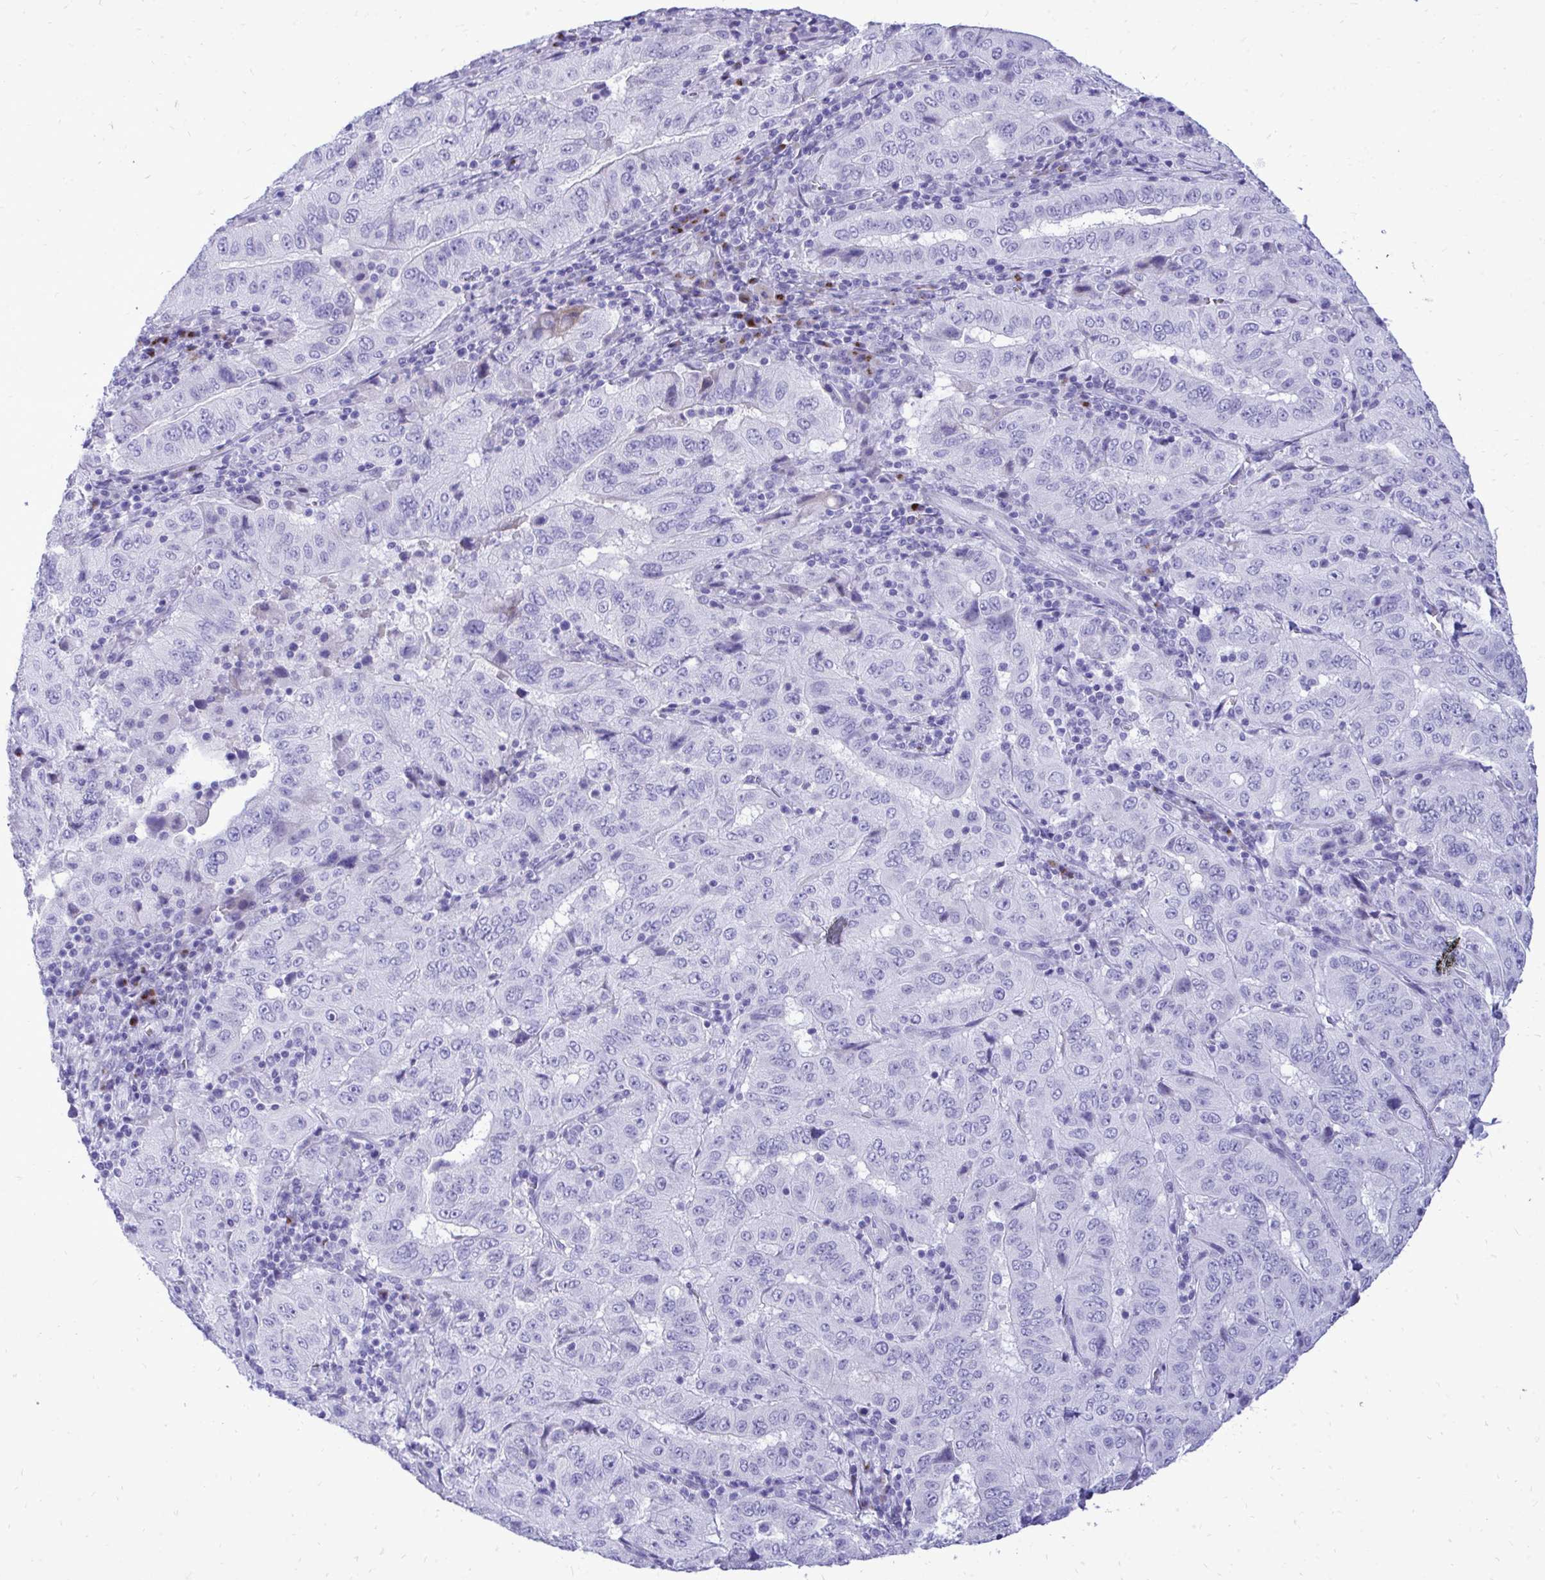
{"staining": {"intensity": "negative", "quantity": "none", "location": "none"}, "tissue": "pancreatic cancer", "cell_type": "Tumor cells", "image_type": "cancer", "snomed": [{"axis": "morphology", "description": "Adenocarcinoma, NOS"}, {"axis": "topography", "description": "Pancreas"}], "caption": "Pancreatic cancer (adenocarcinoma) stained for a protein using immunohistochemistry reveals no positivity tumor cells.", "gene": "ANKDD1B", "patient": {"sex": "male", "age": 63}}